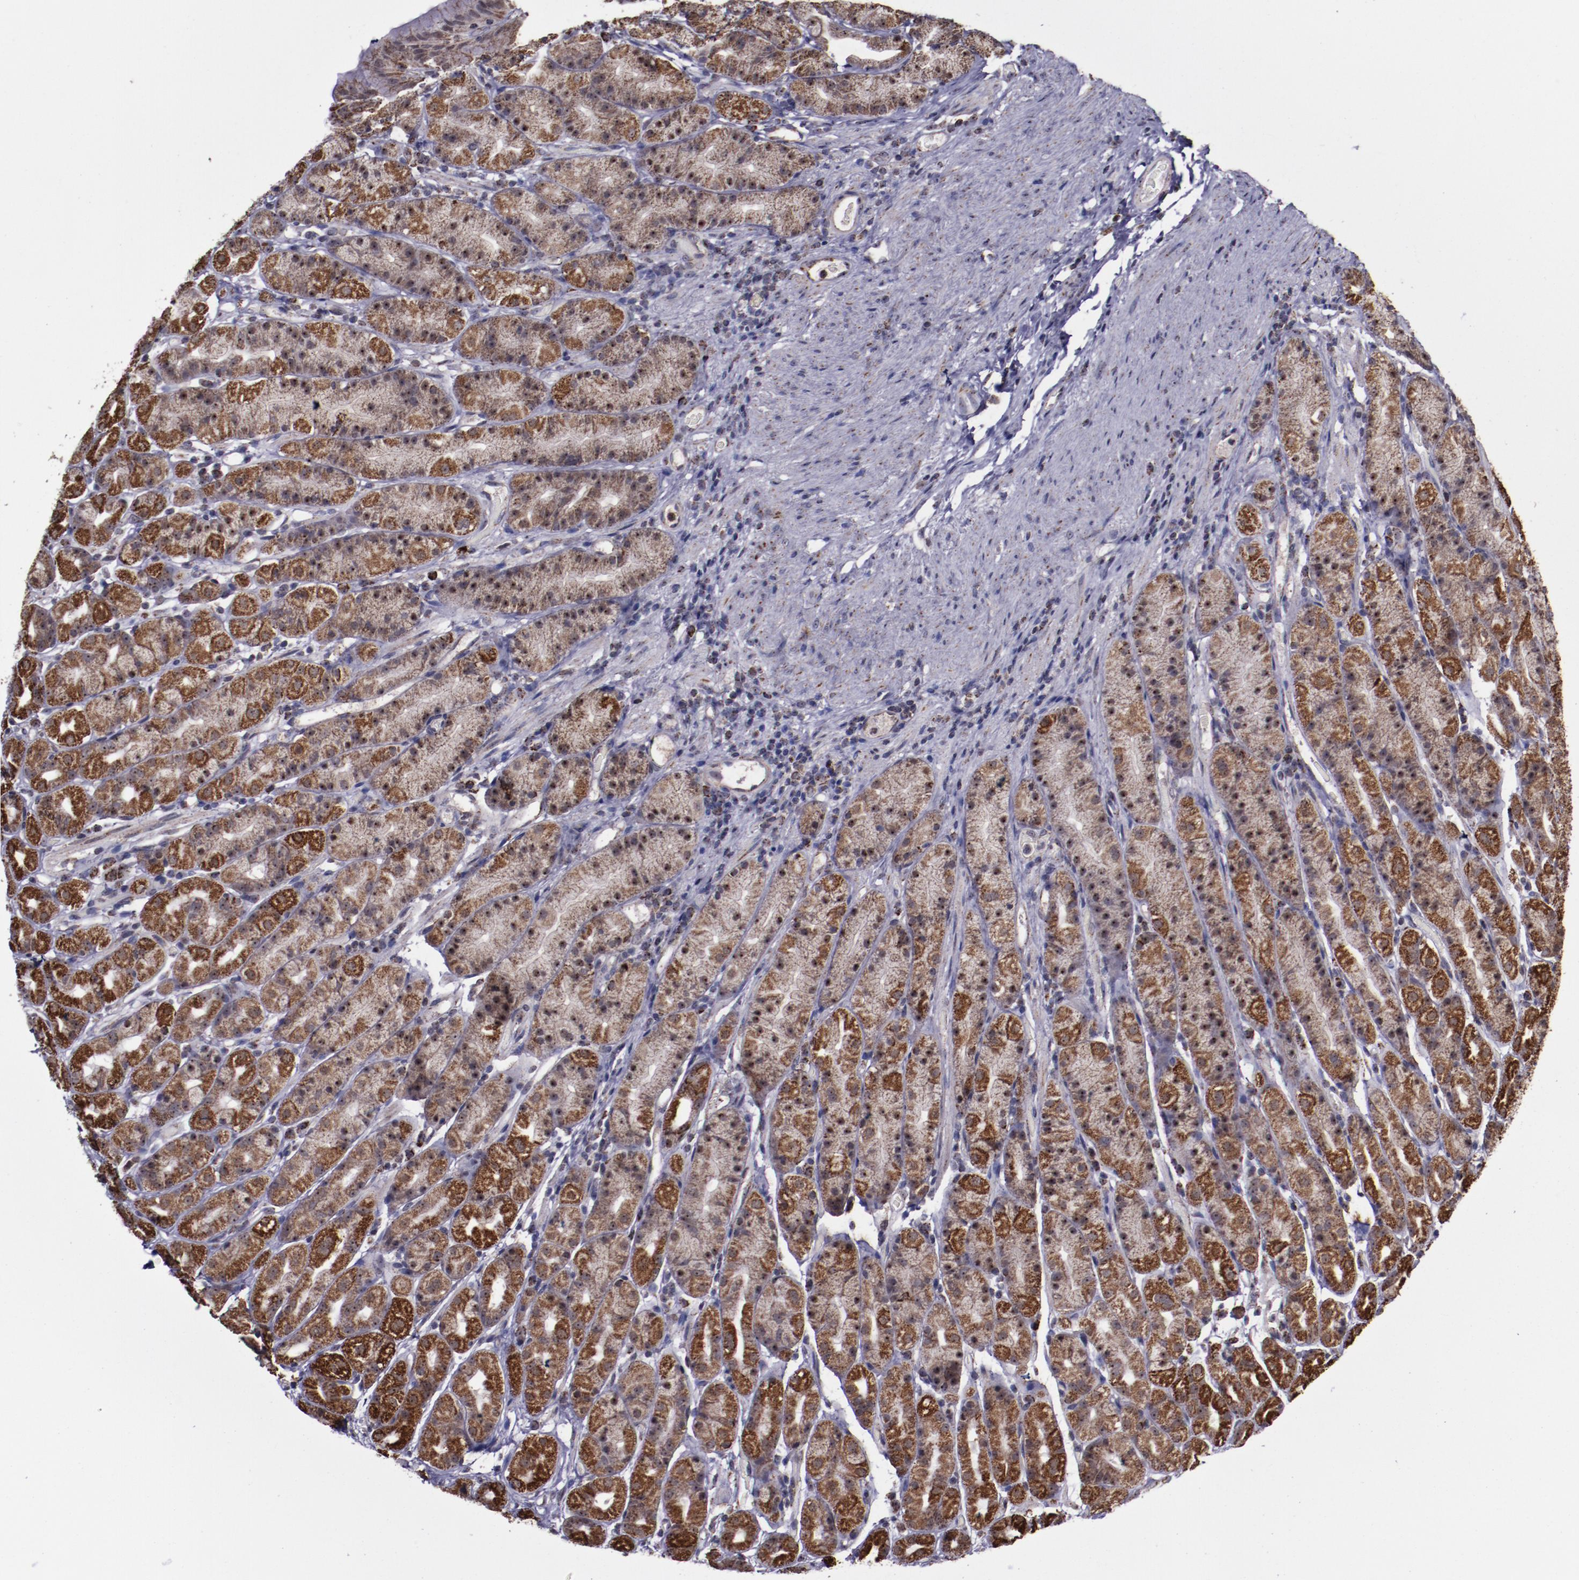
{"staining": {"intensity": "strong", "quantity": ">75%", "location": "cytoplasmic/membranous,nuclear"}, "tissue": "stomach", "cell_type": "Glandular cells", "image_type": "normal", "snomed": [{"axis": "morphology", "description": "Normal tissue, NOS"}, {"axis": "topography", "description": "Stomach, upper"}], "caption": "Strong cytoplasmic/membranous,nuclear expression for a protein is seen in about >75% of glandular cells of unremarkable stomach using immunohistochemistry.", "gene": "LONP1", "patient": {"sex": "male", "age": 68}}